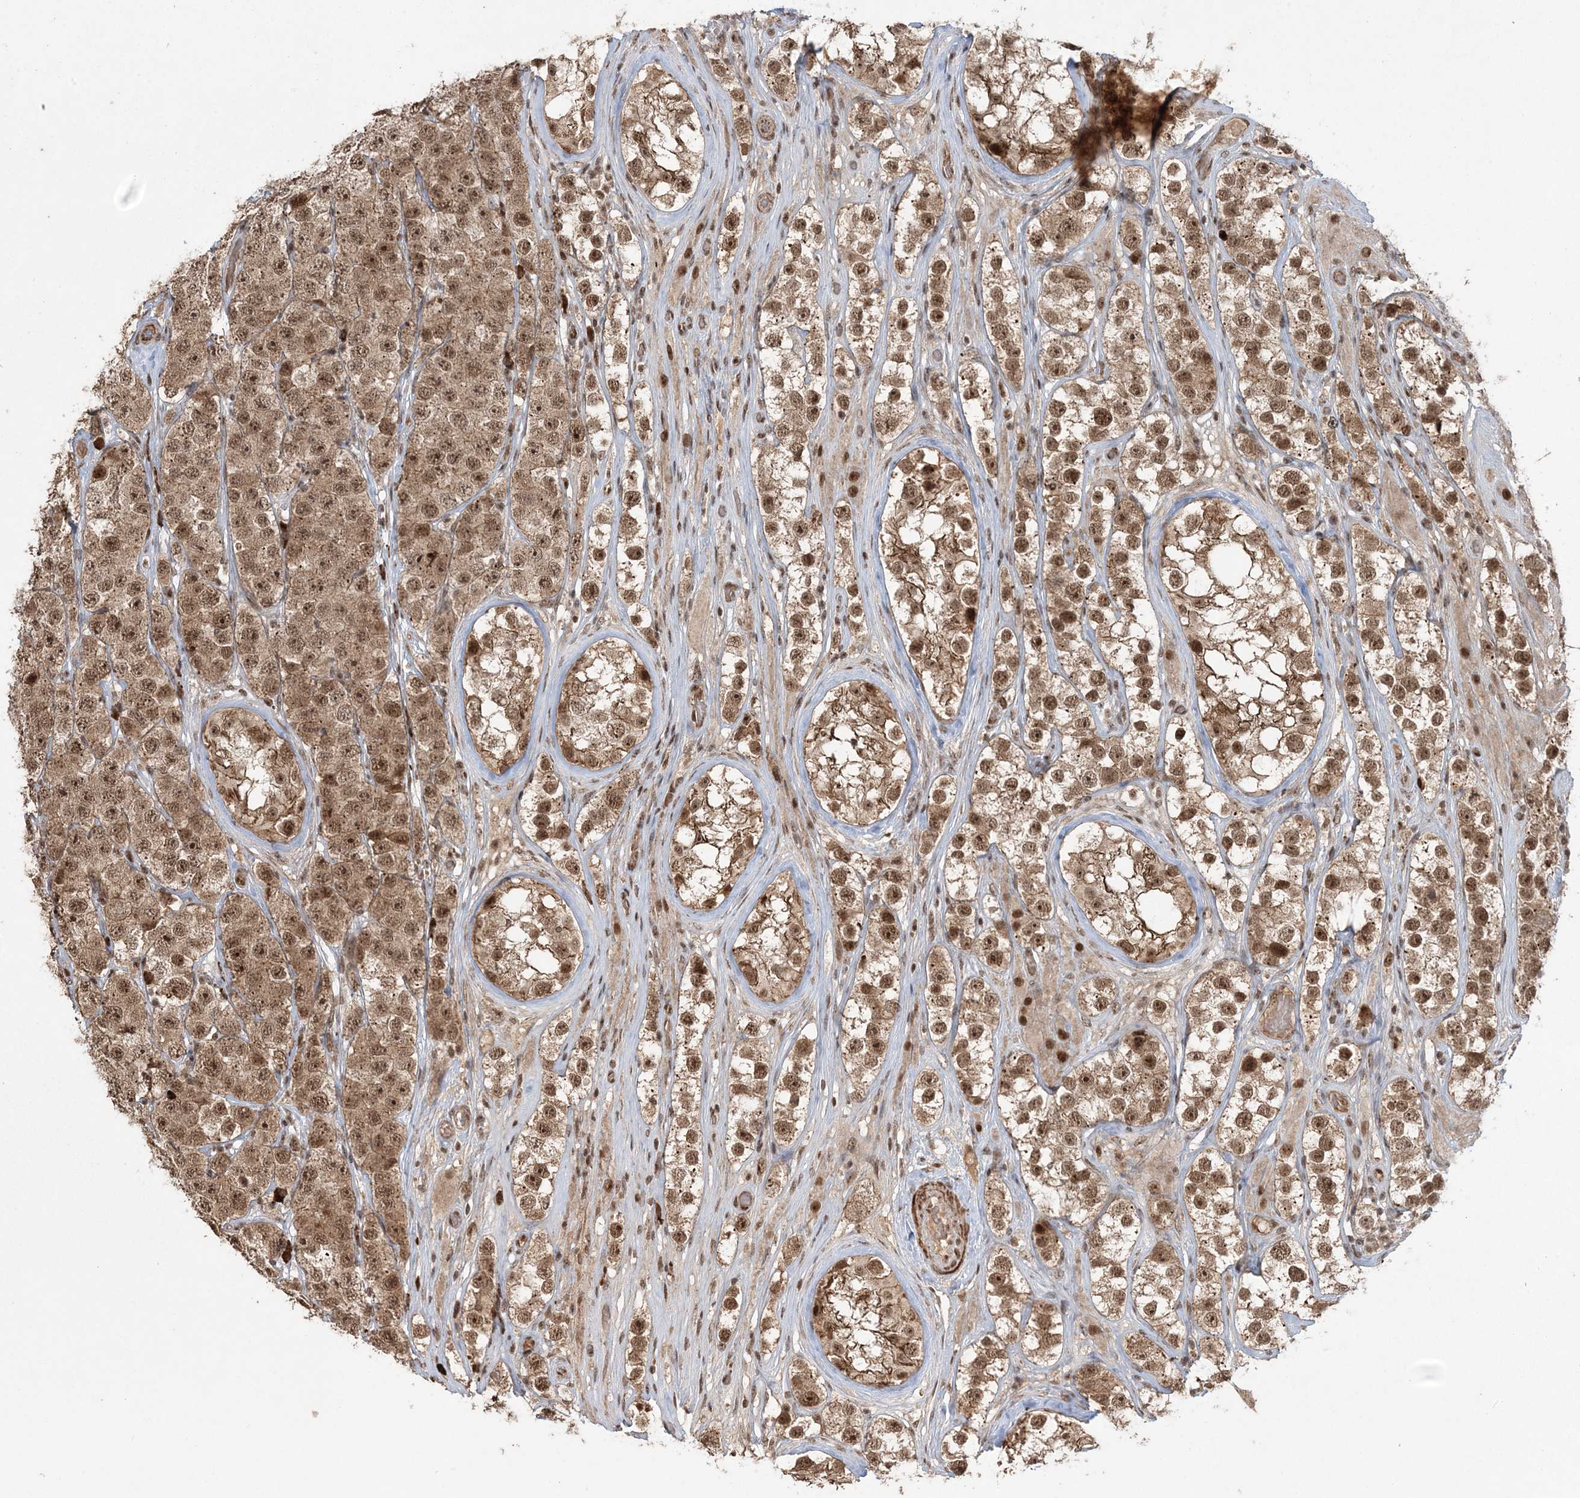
{"staining": {"intensity": "moderate", "quantity": ">75%", "location": "cytoplasmic/membranous,nuclear"}, "tissue": "testis cancer", "cell_type": "Tumor cells", "image_type": "cancer", "snomed": [{"axis": "morphology", "description": "Seminoma, NOS"}, {"axis": "topography", "description": "Testis"}], "caption": "Immunohistochemistry (IHC) micrograph of testis cancer stained for a protein (brown), which demonstrates medium levels of moderate cytoplasmic/membranous and nuclear staining in about >75% of tumor cells.", "gene": "EPB41L4A", "patient": {"sex": "male", "age": 28}}